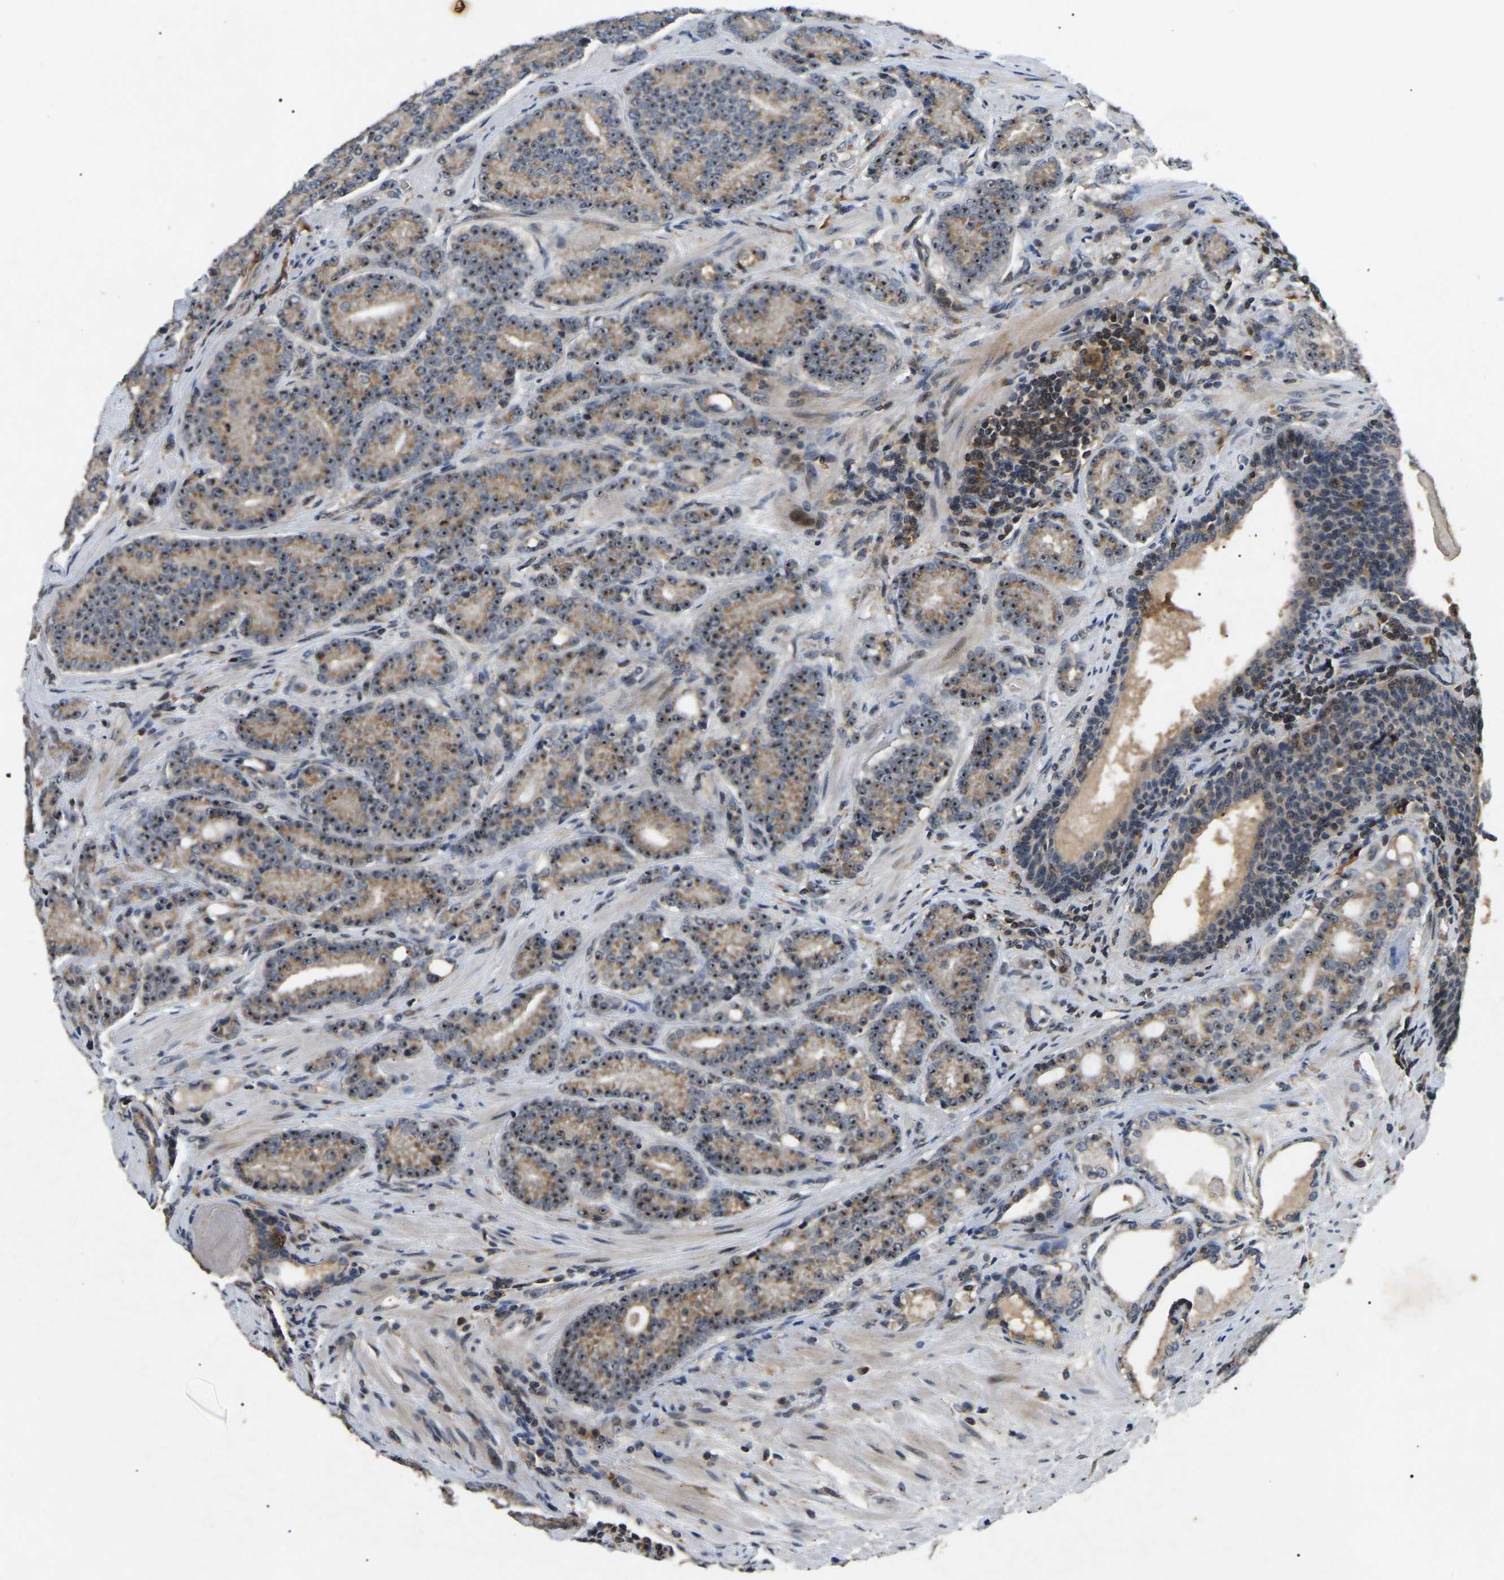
{"staining": {"intensity": "strong", "quantity": ">75%", "location": "cytoplasmic/membranous,nuclear"}, "tissue": "prostate cancer", "cell_type": "Tumor cells", "image_type": "cancer", "snomed": [{"axis": "morphology", "description": "Adenocarcinoma, High grade"}, {"axis": "topography", "description": "Prostate"}], "caption": "Protein positivity by immunohistochemistry (IHC) reveals strong cytoplasmic/membranous and nuclear staining in about >75% of tumor cells in prostate cancer (adenocarcinoma (high-grade)).", "gene": "RBM28", "patient": {"sex": "male", "age": 61}}